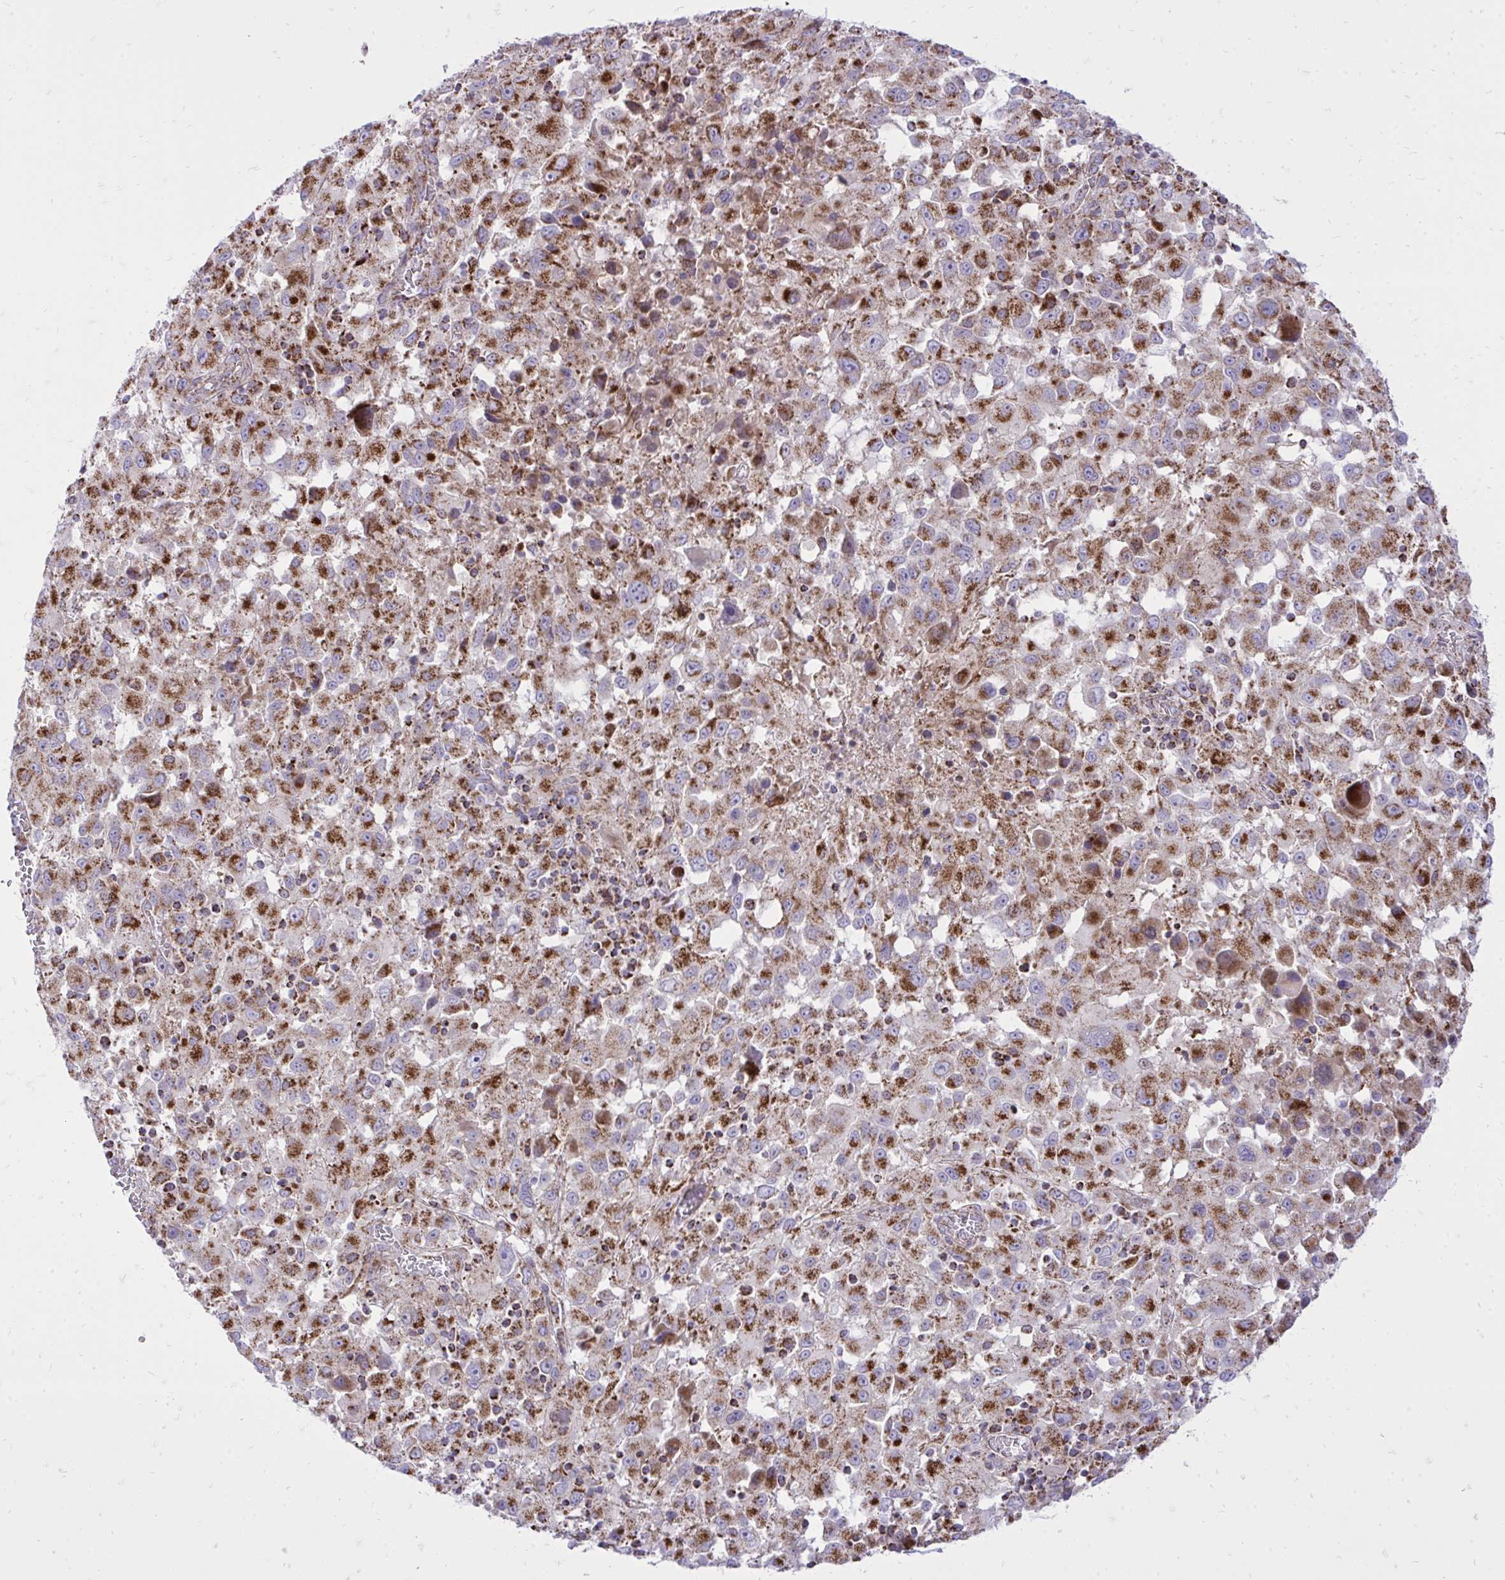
{"staining": {"intensity": "strong", "quantity": ">75%", "location": "cytoplasmic/membranous"}, "tissue": "melanoma", "cell_type": "Tumor cells", "image_type": "cancer", "snomed": [{"axis": "morphology", "description": "Malignant melanoma, Metastatic site"}, {"axis": "topography", "description": "Soft tissue"}], "caption": "Malignant melanoma (metastatic site) was stained to show a protein in brown. There is high levels of strong cytoplasmic/membranous staining in approximately >75% of tumor cells.", "gene": "SPTBN2", "patient": {"sex": "male", "age": 50}}